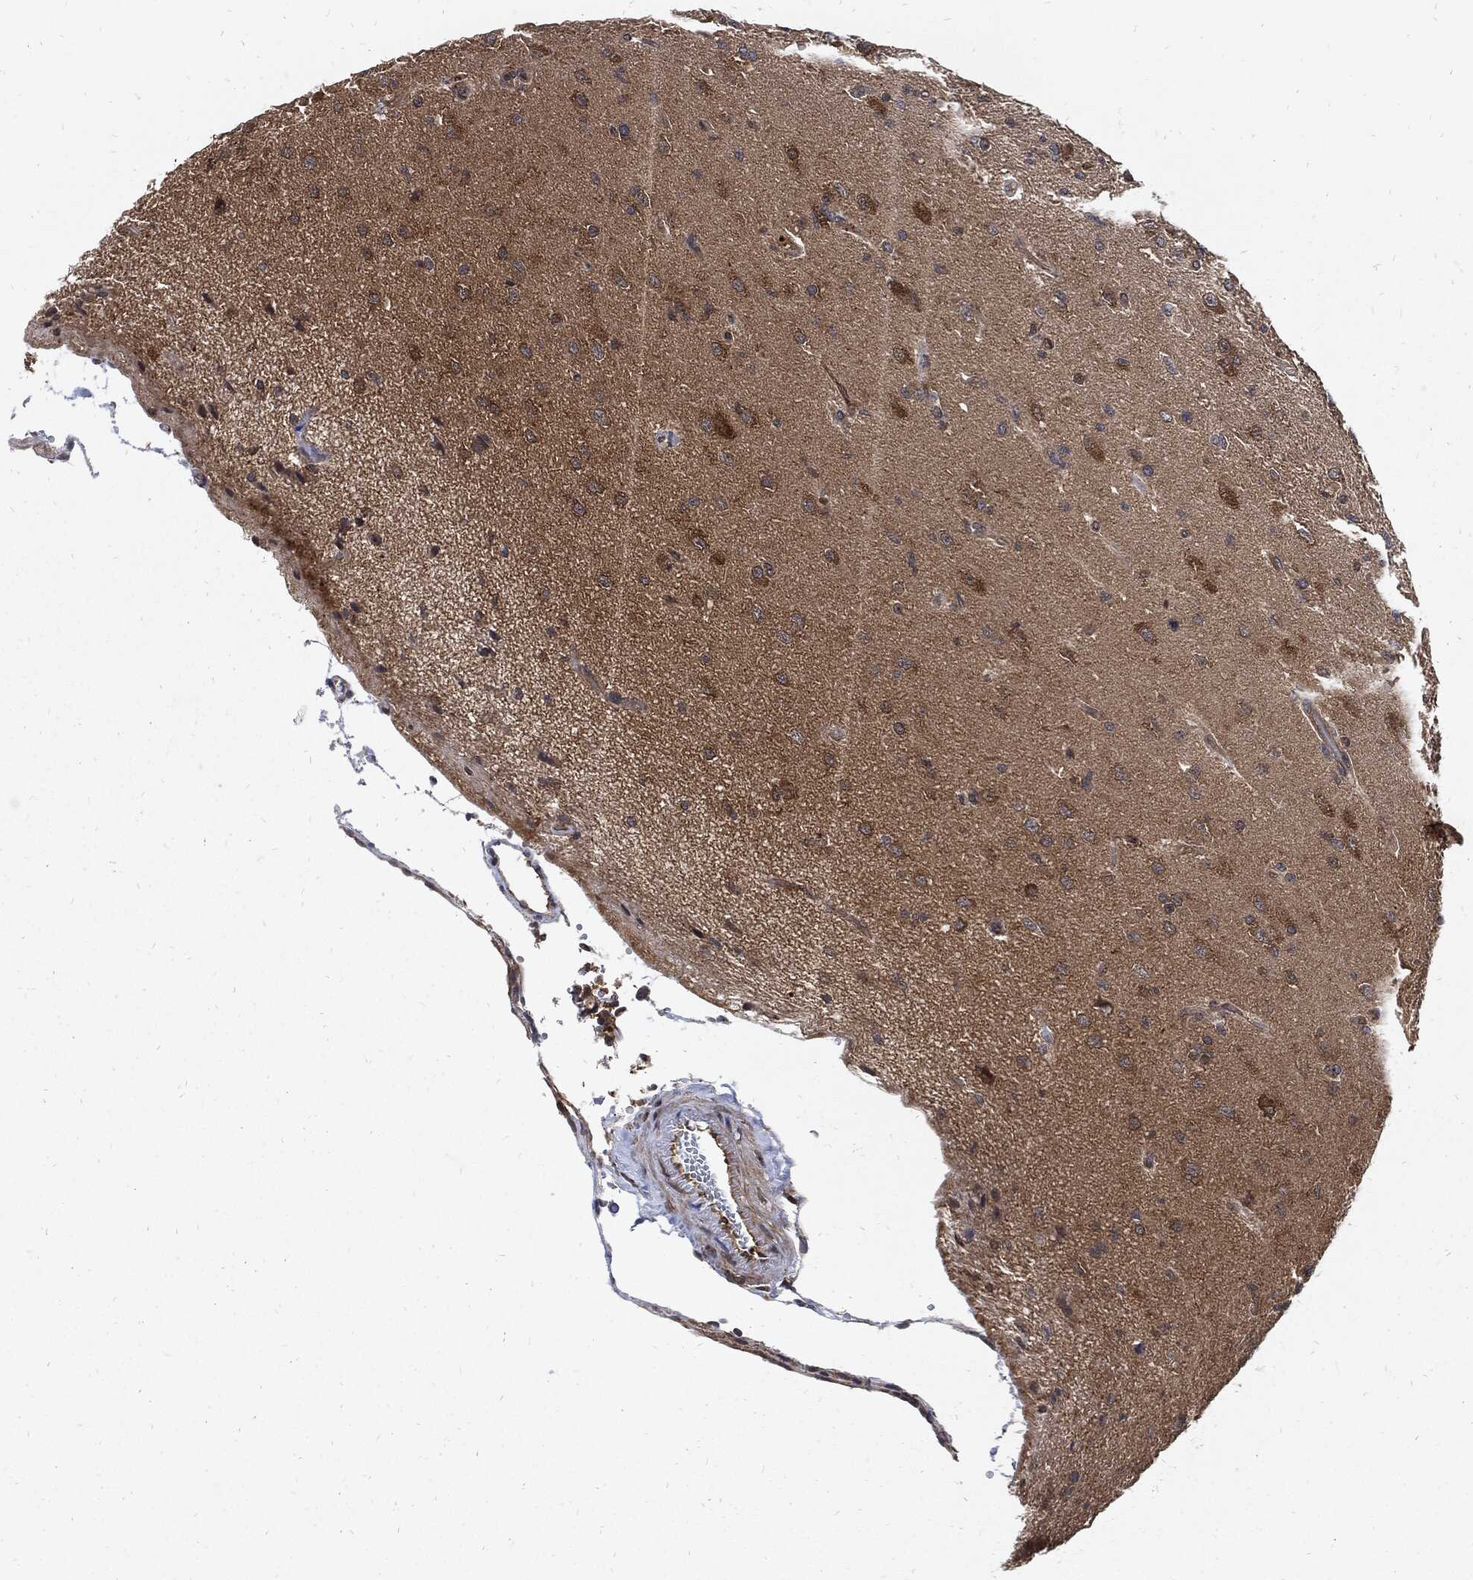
{"staining": {"intensity": "strong", "quantity": "<25%", "location": "cytoplasmic/membranous"}, "tissue": "glioma", "cell_type": "Tumor cells", "image_type": "cancer", "snomed": [{"axis": "morphology", "description": "Glioma, malignant, High grade"}, {"axis": "topography", "description": "Brain"}], "caption": "Glioma stained for a protein displays strong cytoplasmic/membranous positivity in tumor cells. (Stains: DAB in brown, nuclei in blue, Microscopy: brightfield microscopy at high magnification).", "gene": "DCTN1", "patient": {"sex": "male", "age": 56}}